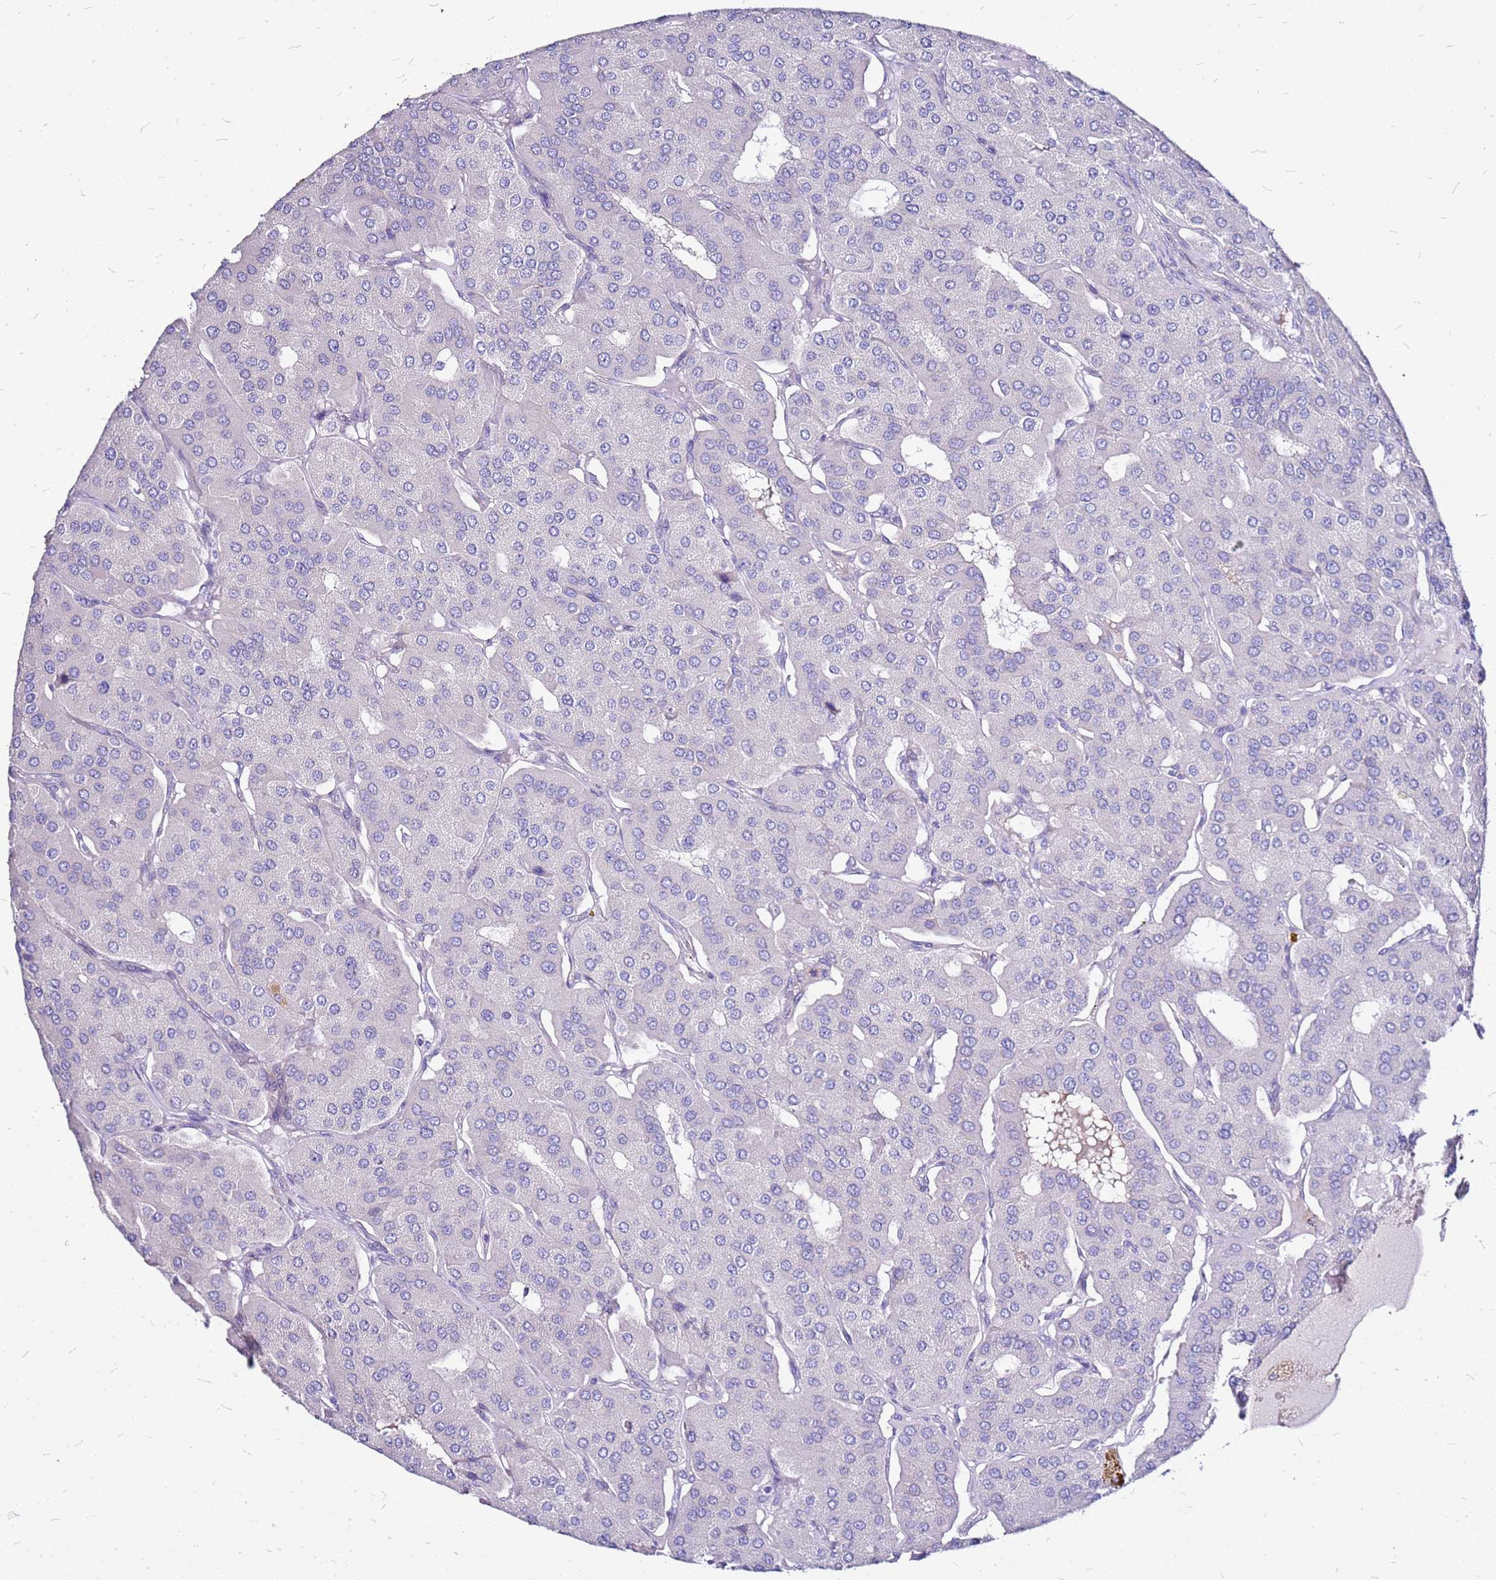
{"staining": {"intensity": "negative", "quantity": "none", "location": "none"}, "tissue": "parathyroid gland", "cell_type": "Glandular cells", "image_type": "normal", "snomed": [{"axis": "morphology", "description": "Normal tissue, NOS"}, {"axis": "morphology", "description": "Adenoma, NOS"}, {"axis": "topography", "description": "Parathyroid gland"}], "caption": "Immunohistochemistry (IHC) image of normal parathyroid gland: parathyroid gland stained with DAB shows no significant protein positivity in glandular cells. (Stains: DAB (3,3'-diaminobenzidine) IHC with hematoxylin counter stain, Microscopy: brightfield microscopy at high magnification).", "gene": "CASD1", "patient": {"sex": "female", "age": 86}}